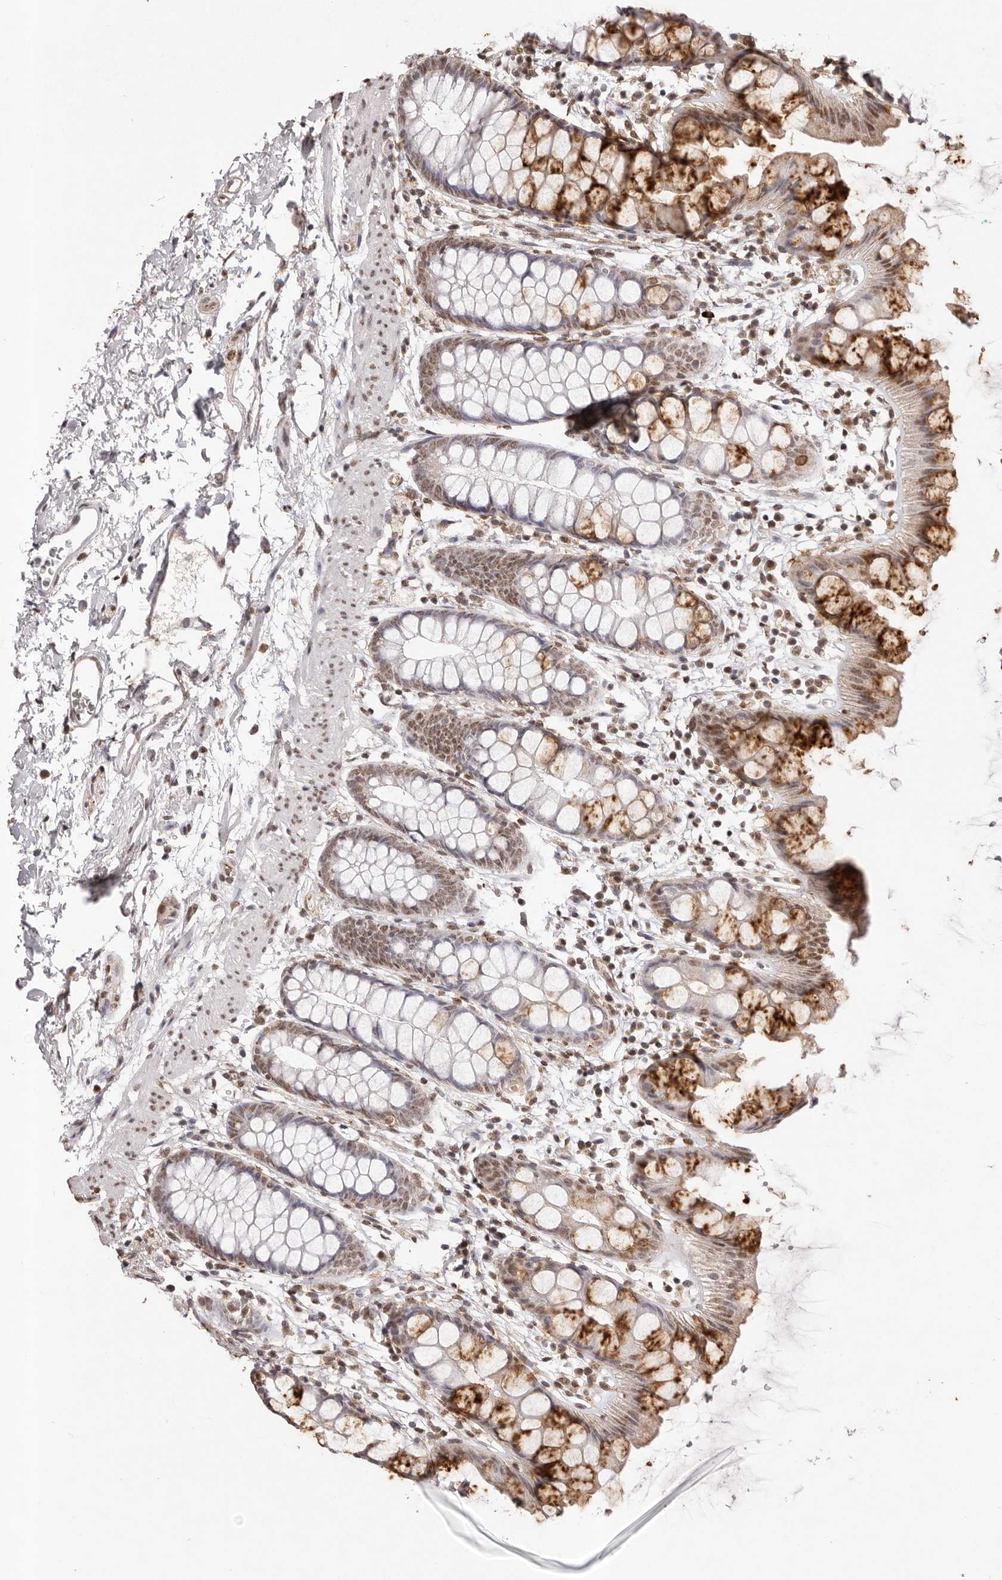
{"staining": {"intensity": "moderate", "quantity": ">75%", "location": "cytoplasmic/membranous,nuclear"}, "tissue": "rectum", "cell_type": "Glandular cells", "image_type": "normal", "snomed": [{"axis": "morphology", "description": "Normal tissue, NOS"}, {"axis": "topography", "description": "Rectum"}], "caption": "Human rectum stained with a brown dye reveals moderate cytoplasmic/membranous,nuclear positive expression in approximately >75% of glandular cells.", "gene": "RPS6KA5", "patient": {"sex": "female", "age": 65}}